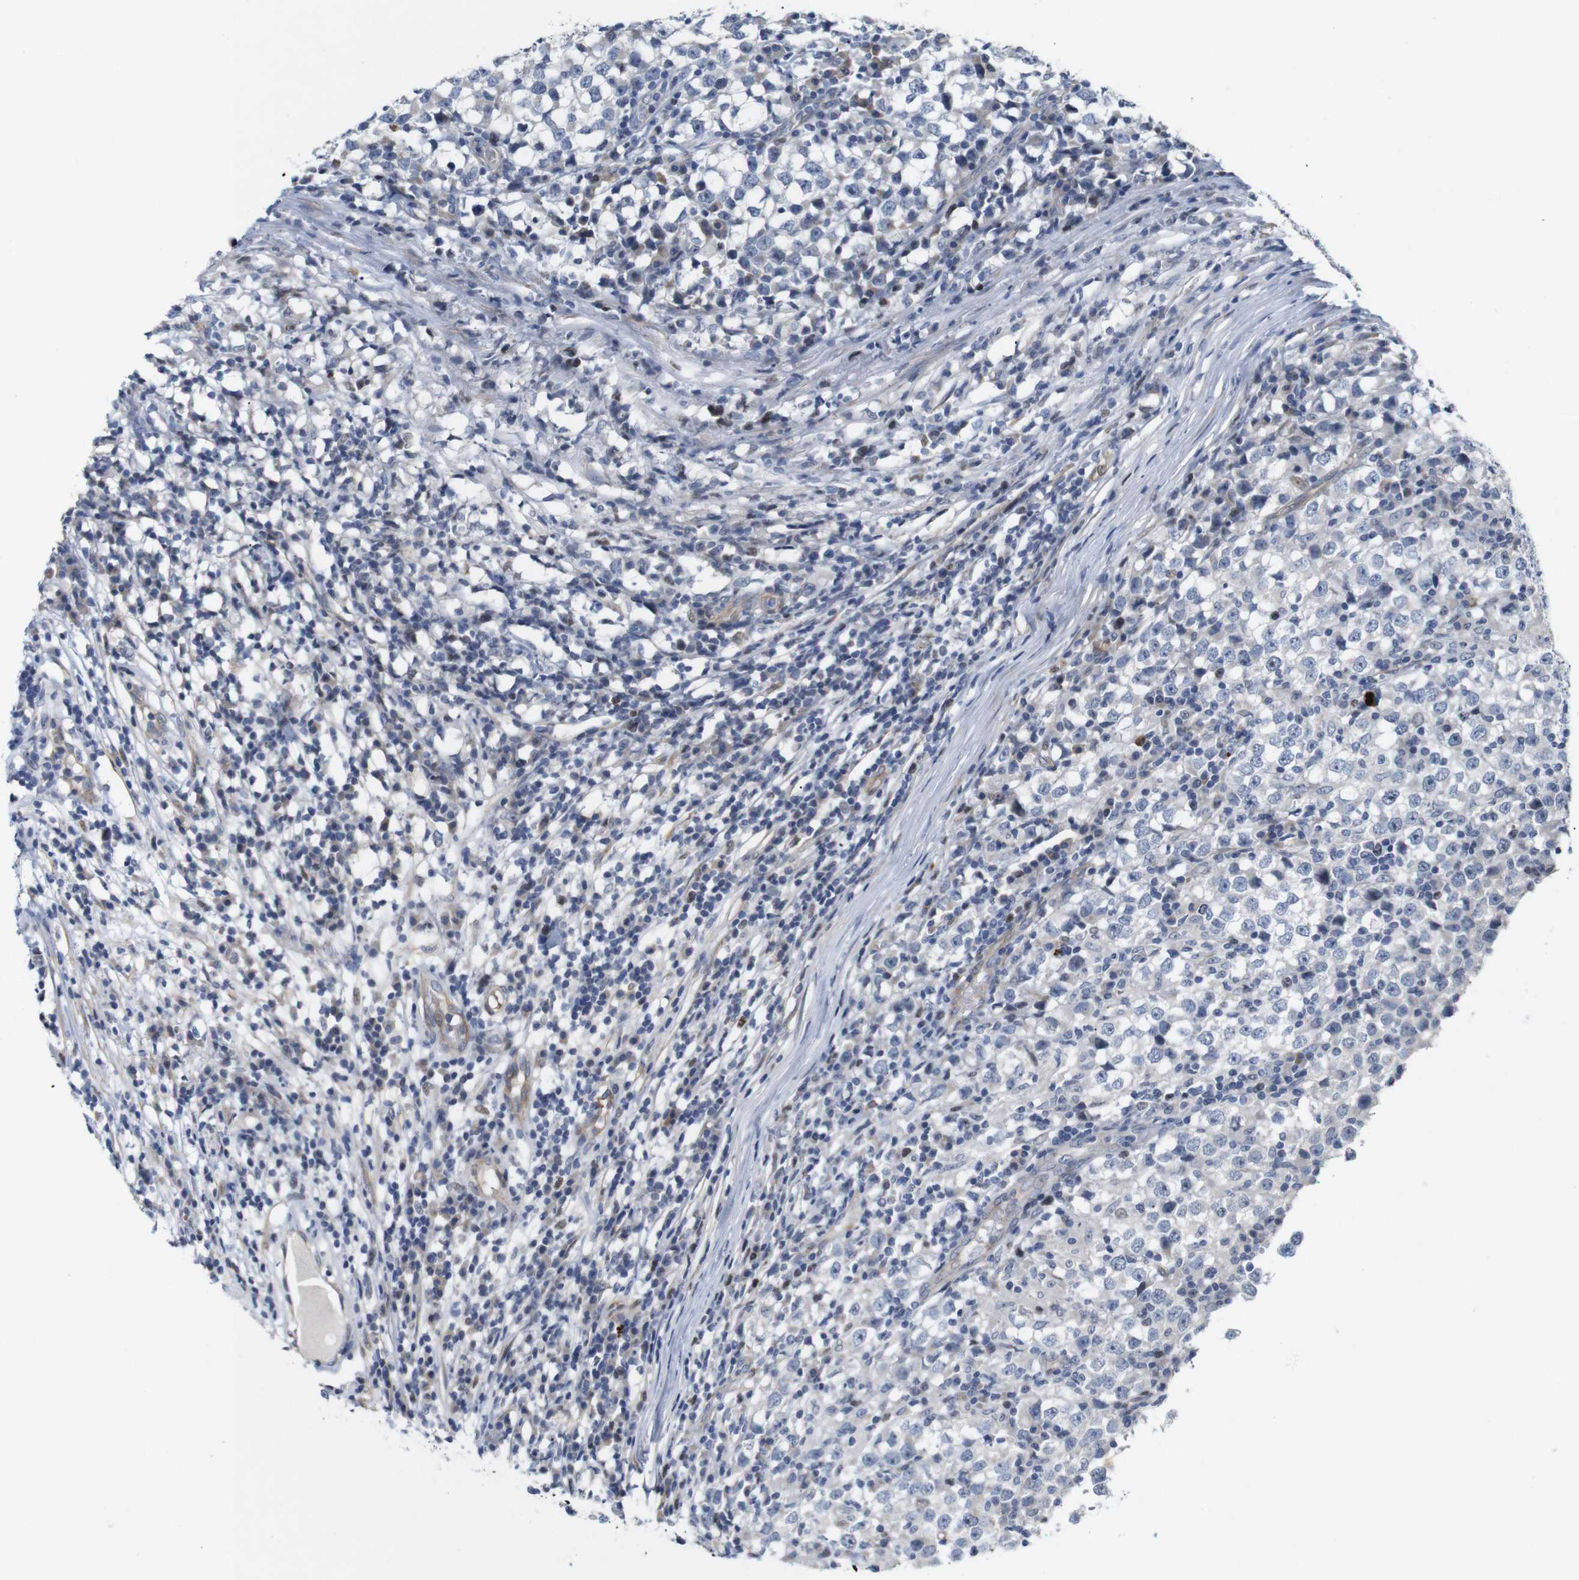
{"staining": {"intensity": "negative", "quantity": "none", "location": "none"}, "tissue": "testis cancer", "cell_type": "Tumor cells", "image_type": "cancer", "snomed": [{"axis": "morphology", "description": "Seminoma, NOS"}, {"axis": "topography", "description": "Testis"}], "caption": "A micrograph of human testis cancer is negative for staining in tumor cells.", "gene": "CYB561", "patient": {"sex": "male", "age": 65}}